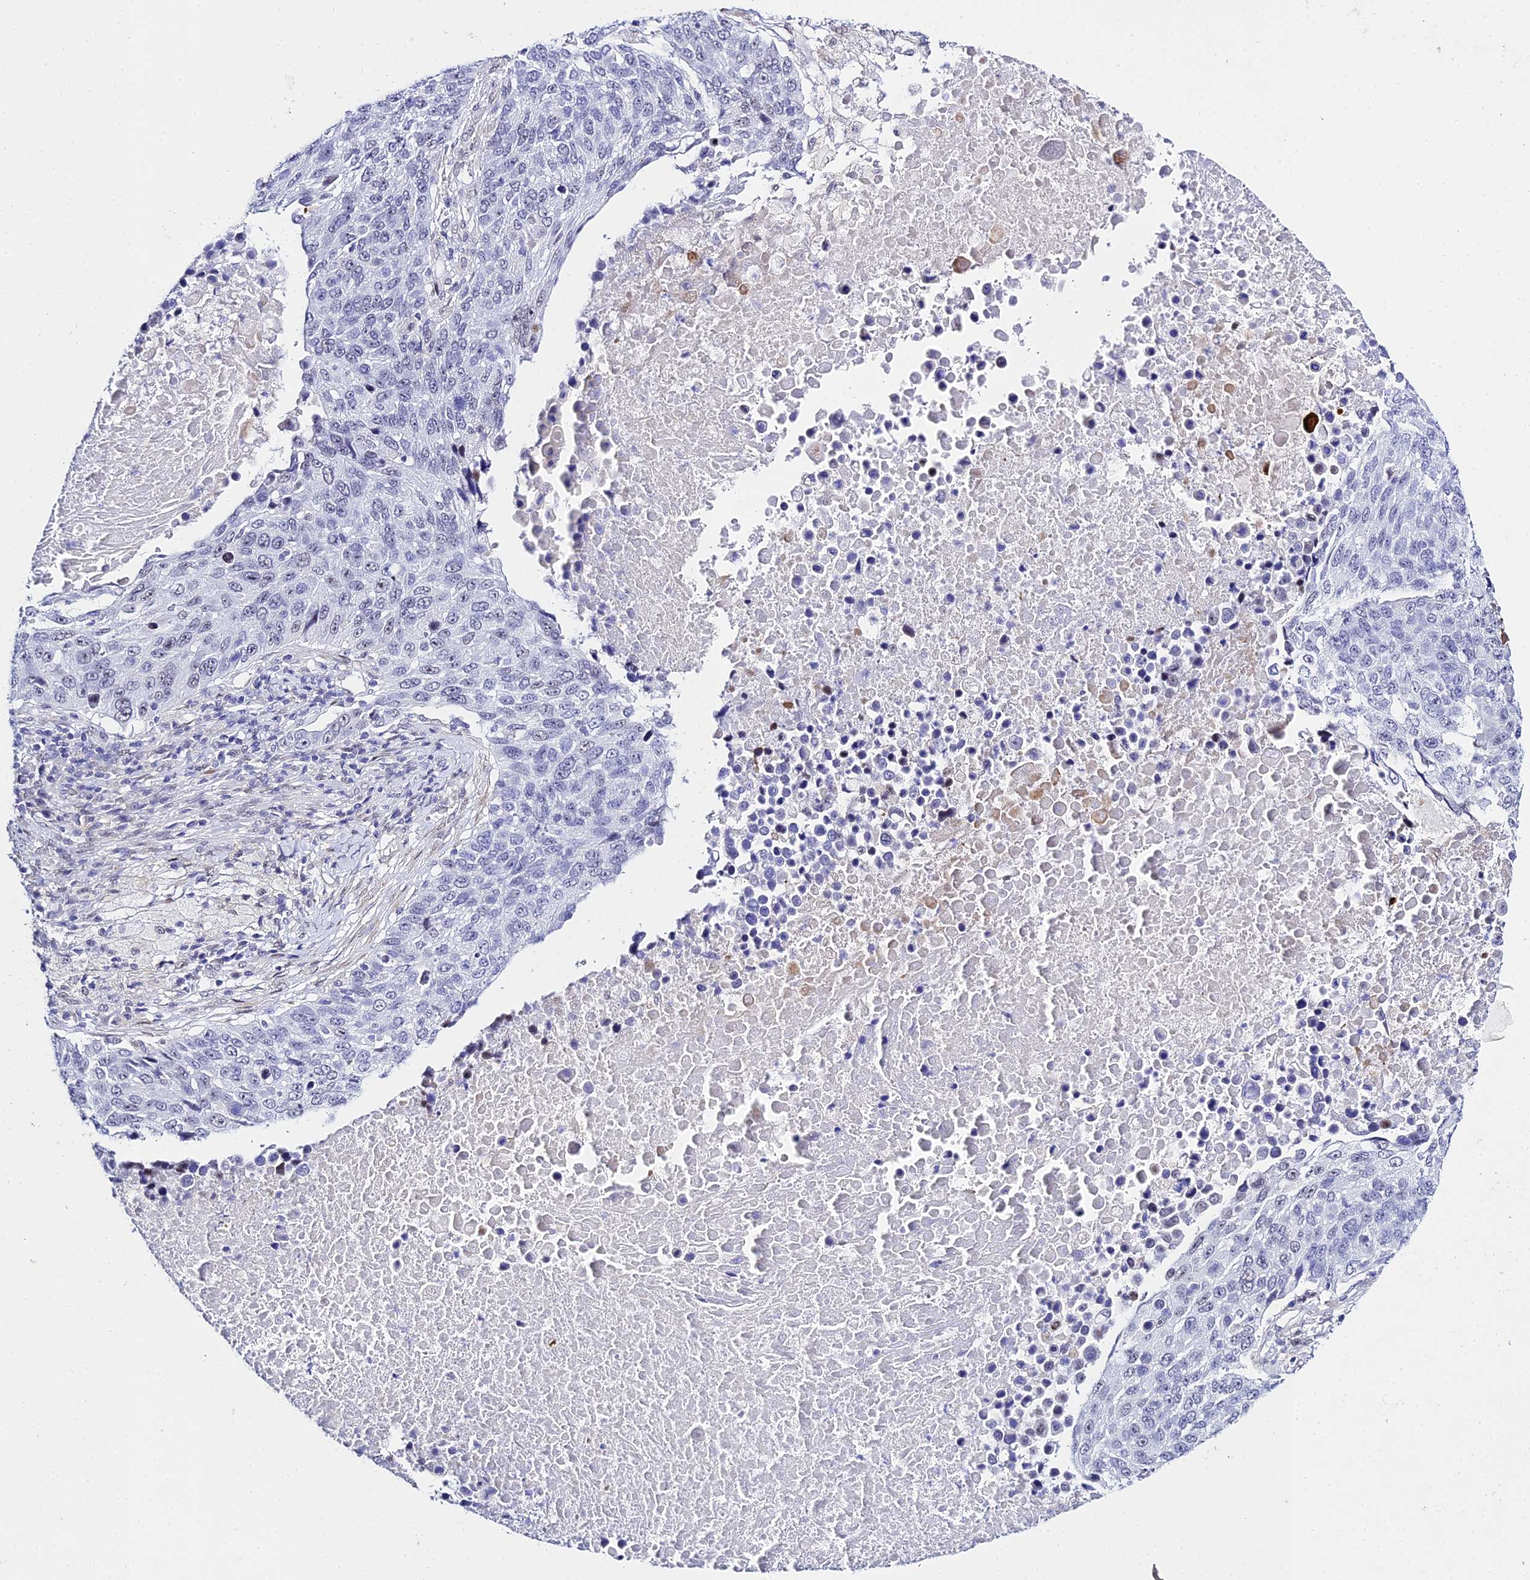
{"staining": {"intensity": "negative", "quantity": "none", "location": "none"}, "tissue": "lung cancer", "cell_type": "Tumor cells", "image_type": "cancer", "snomed": [{"axis": "morphology", "description": "Normal tissue, NOS"}, {"axis": "morphology", "description": "Squamous cell carcinoma, NOS"}, {"axis": "topography", "description": "Lymph node"}, {"axis": "topography", "description": "Lung"}], "caption": "An immunohistochemistry histopathology image of lung cancer (squamous cell carcinoma) is shown. There is no staining in tumor cells of lung cancer (squamous cell carcinoma).", "gene": "POFUT2", "patient": {"sex": "male", "age": 66}}